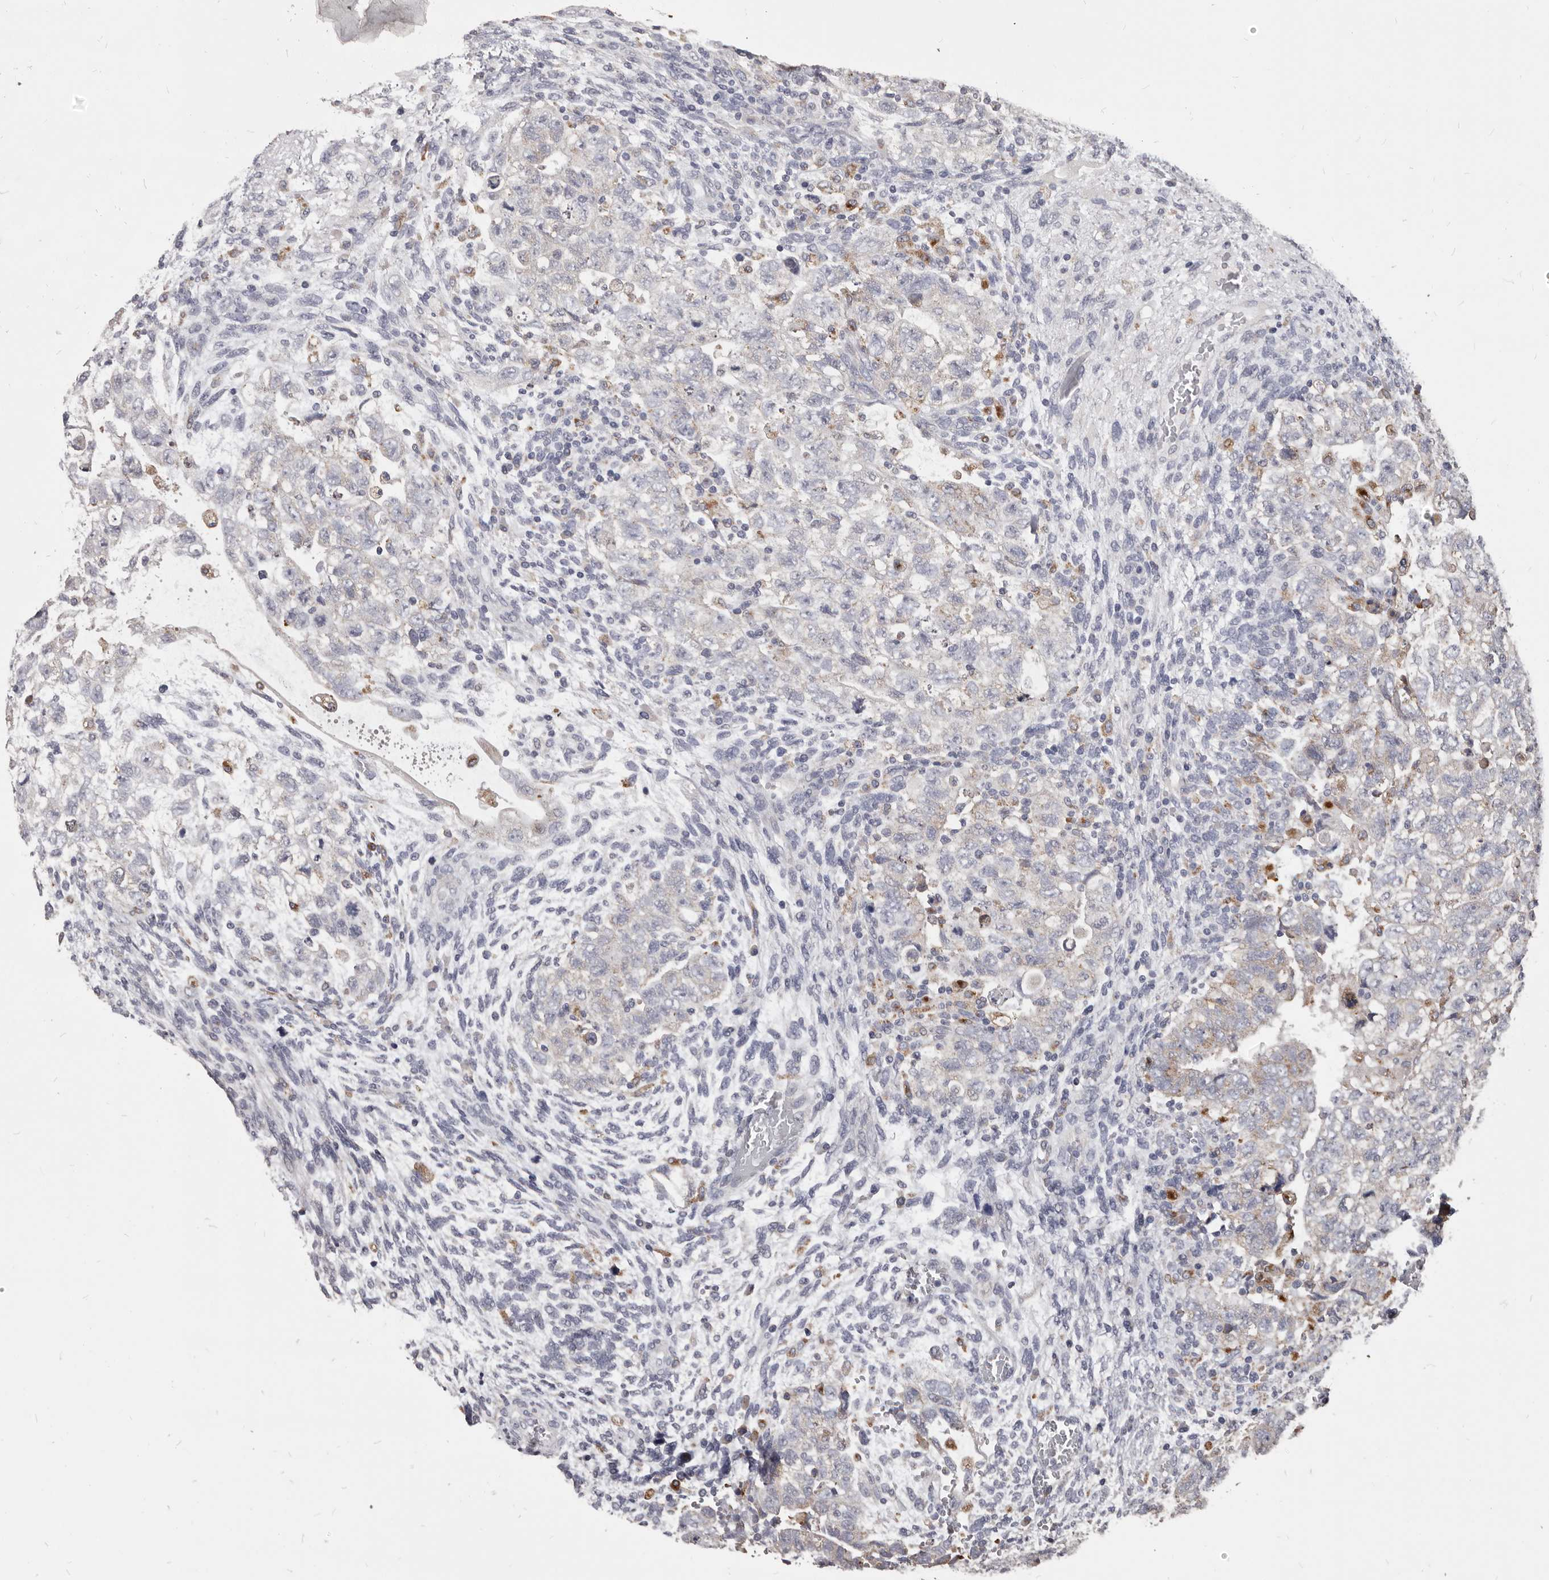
{"staining": {"intensity": "weak", "quantity": "<25%", "location": "cytoplasmic/membranous"}, "tissue": "testis cancer", "cell_type": "Tumor cells", "image_type": "cancer", "snomed": [{"axis": "morphology", "description": "Carcinoma, Embryonal, NOS"}, {"axis": "topography", "description": "Testis"}], "caption": "Immunohistochemical staining of human testis cancer exhibits no significant expression in tumor cells. (DAB IHC with hematoxylin counter stain).", "gene": "PI4K2A", "patient": {"sex": "male", "age": 36}}